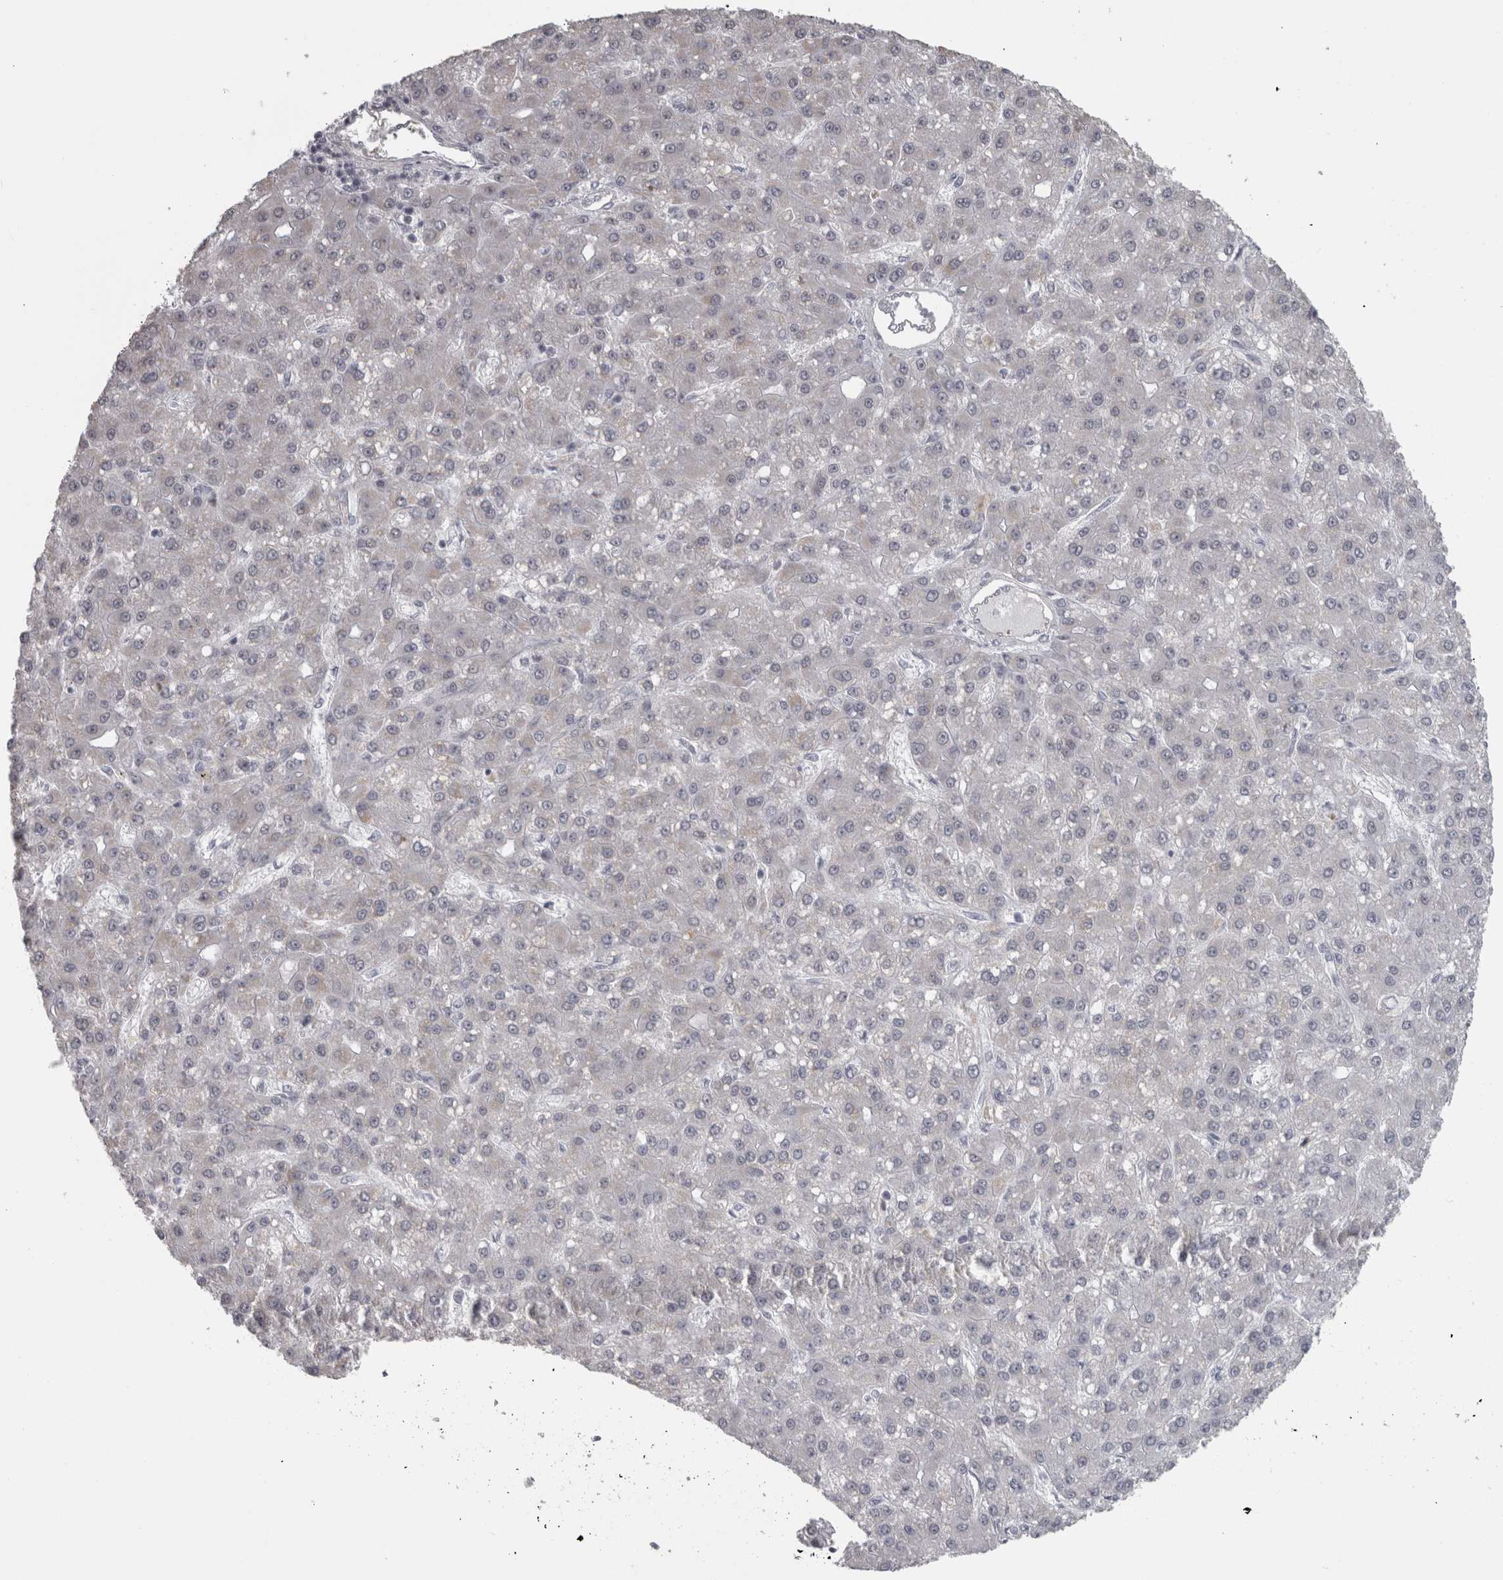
{"staining": {"intensity": "negative", "quantity": "none", "location": "none"}, "tissue": "liver cancer", "cell_type": "Tumor cells", "image_type": "cancer", "snomed": [{"axis": "morphology", "description": "Carcinoma, Hepatocellular, NOS"}, {"axis": "topography", "description": "Liver"}], "caption": "IHC of liver cancer (hepatocellular carcinoma) demonstrates no expression in tumor cells. The staining was performed using DAB (3,3'-diaminobenzidine) to visualize the protein expression in brown, while the nuclei were stained in blue with hematoxylin (Magnification: 20x).", "gene": "PPP1R12B", "patient": {"sex": "male", "age": 67}}